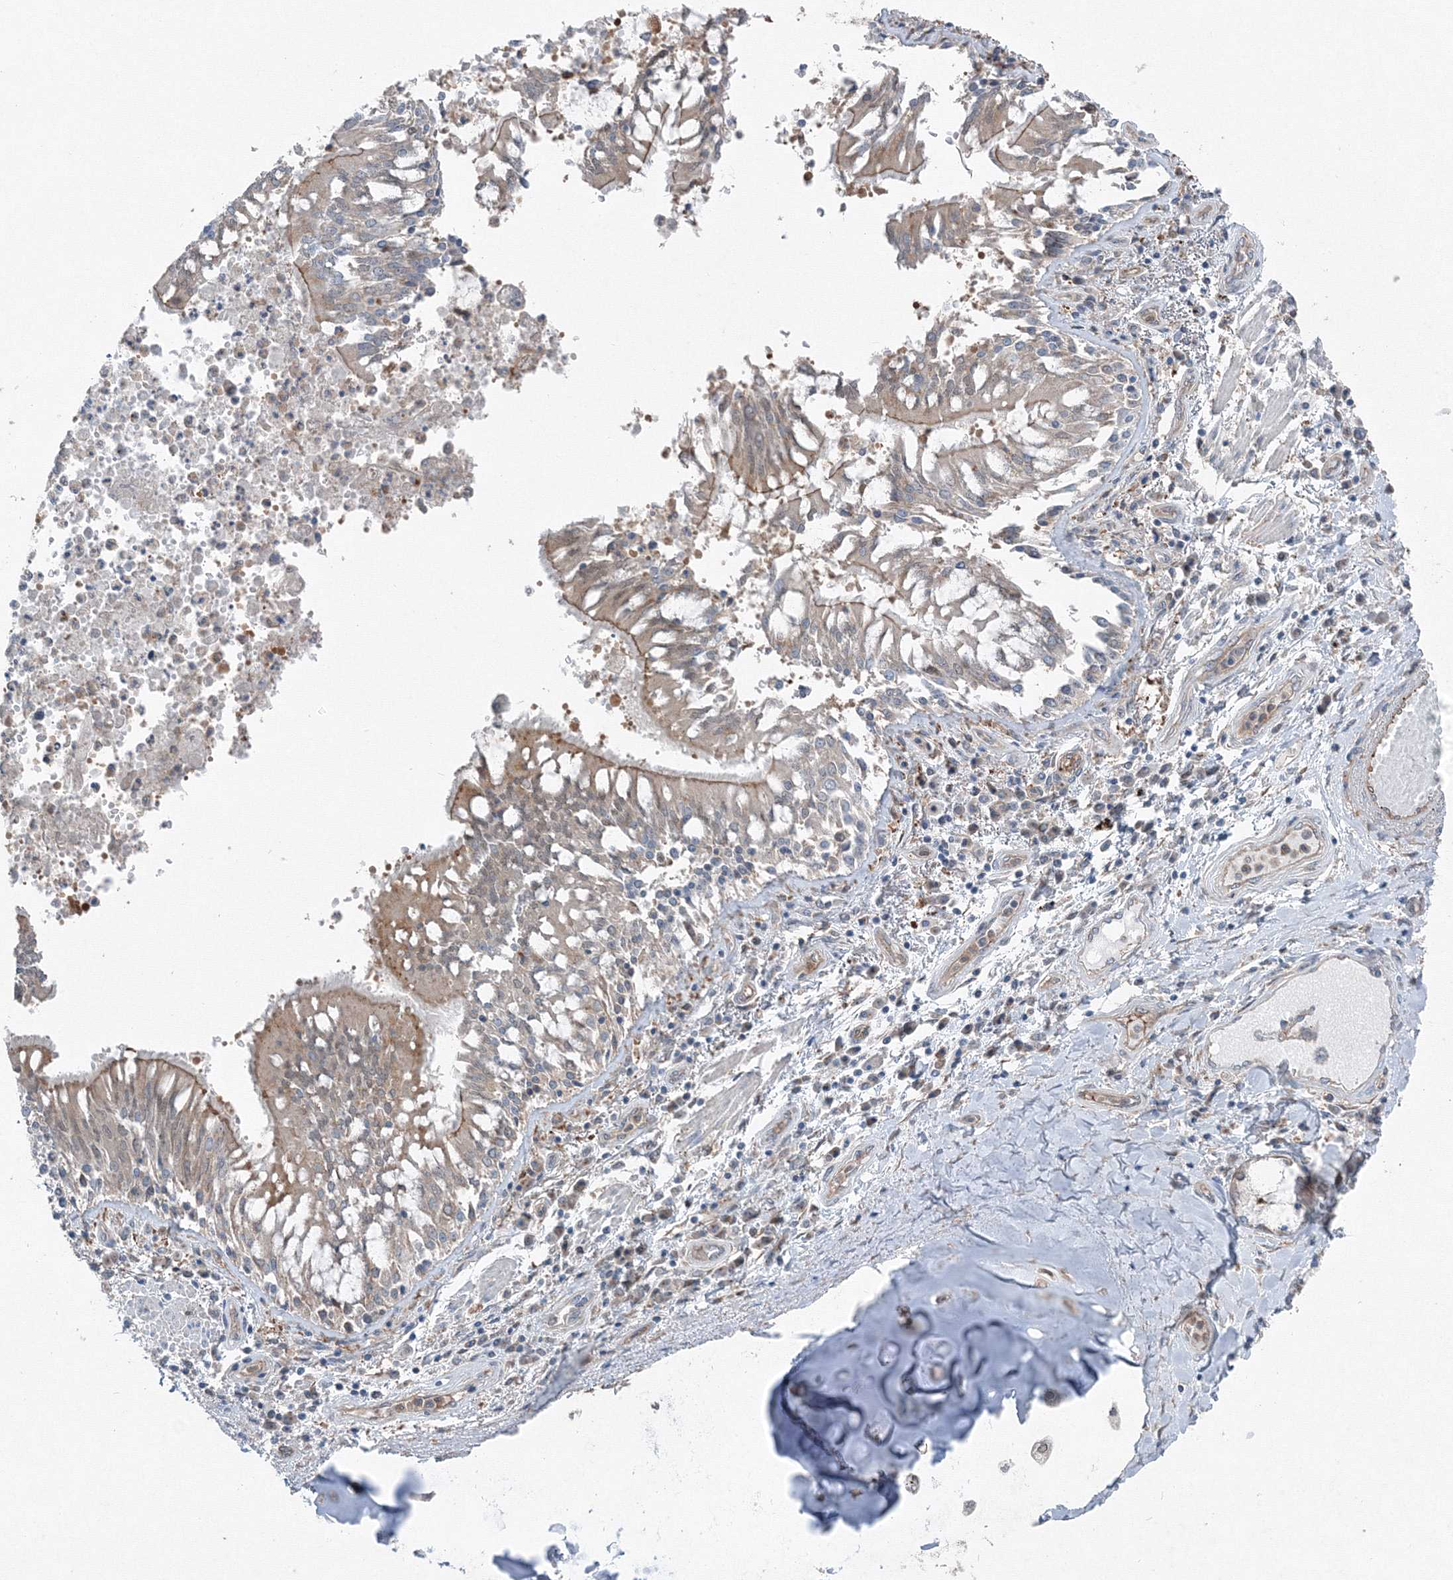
{"staining": {"intensity": "negative", "quantity": "none", "location": "none"}, "tissue": "adipose tissue", "cell_type": "Adipocytes", "image_type": "normal", "snomed": [{"axis": "morphology", "description": "Normal tissue, NOS"}, {"axis": "topography", "description": "Cartilage tissue"}, {"axis": "topography", "description": "Bronchus"}, {"axis": "topography", "description": "Lung"}, {"axis": "topography", "description": "Peripheral nerve tissue"}], "caption": "Immunohistochemistry (IHC) photomicrograph of normal adipose tissue: human adipose tissue stained with DAB shows no significant protein expression in adipocytes.", "gene": "TPRKB", "patient": {"sex": "female", "age": 49}}